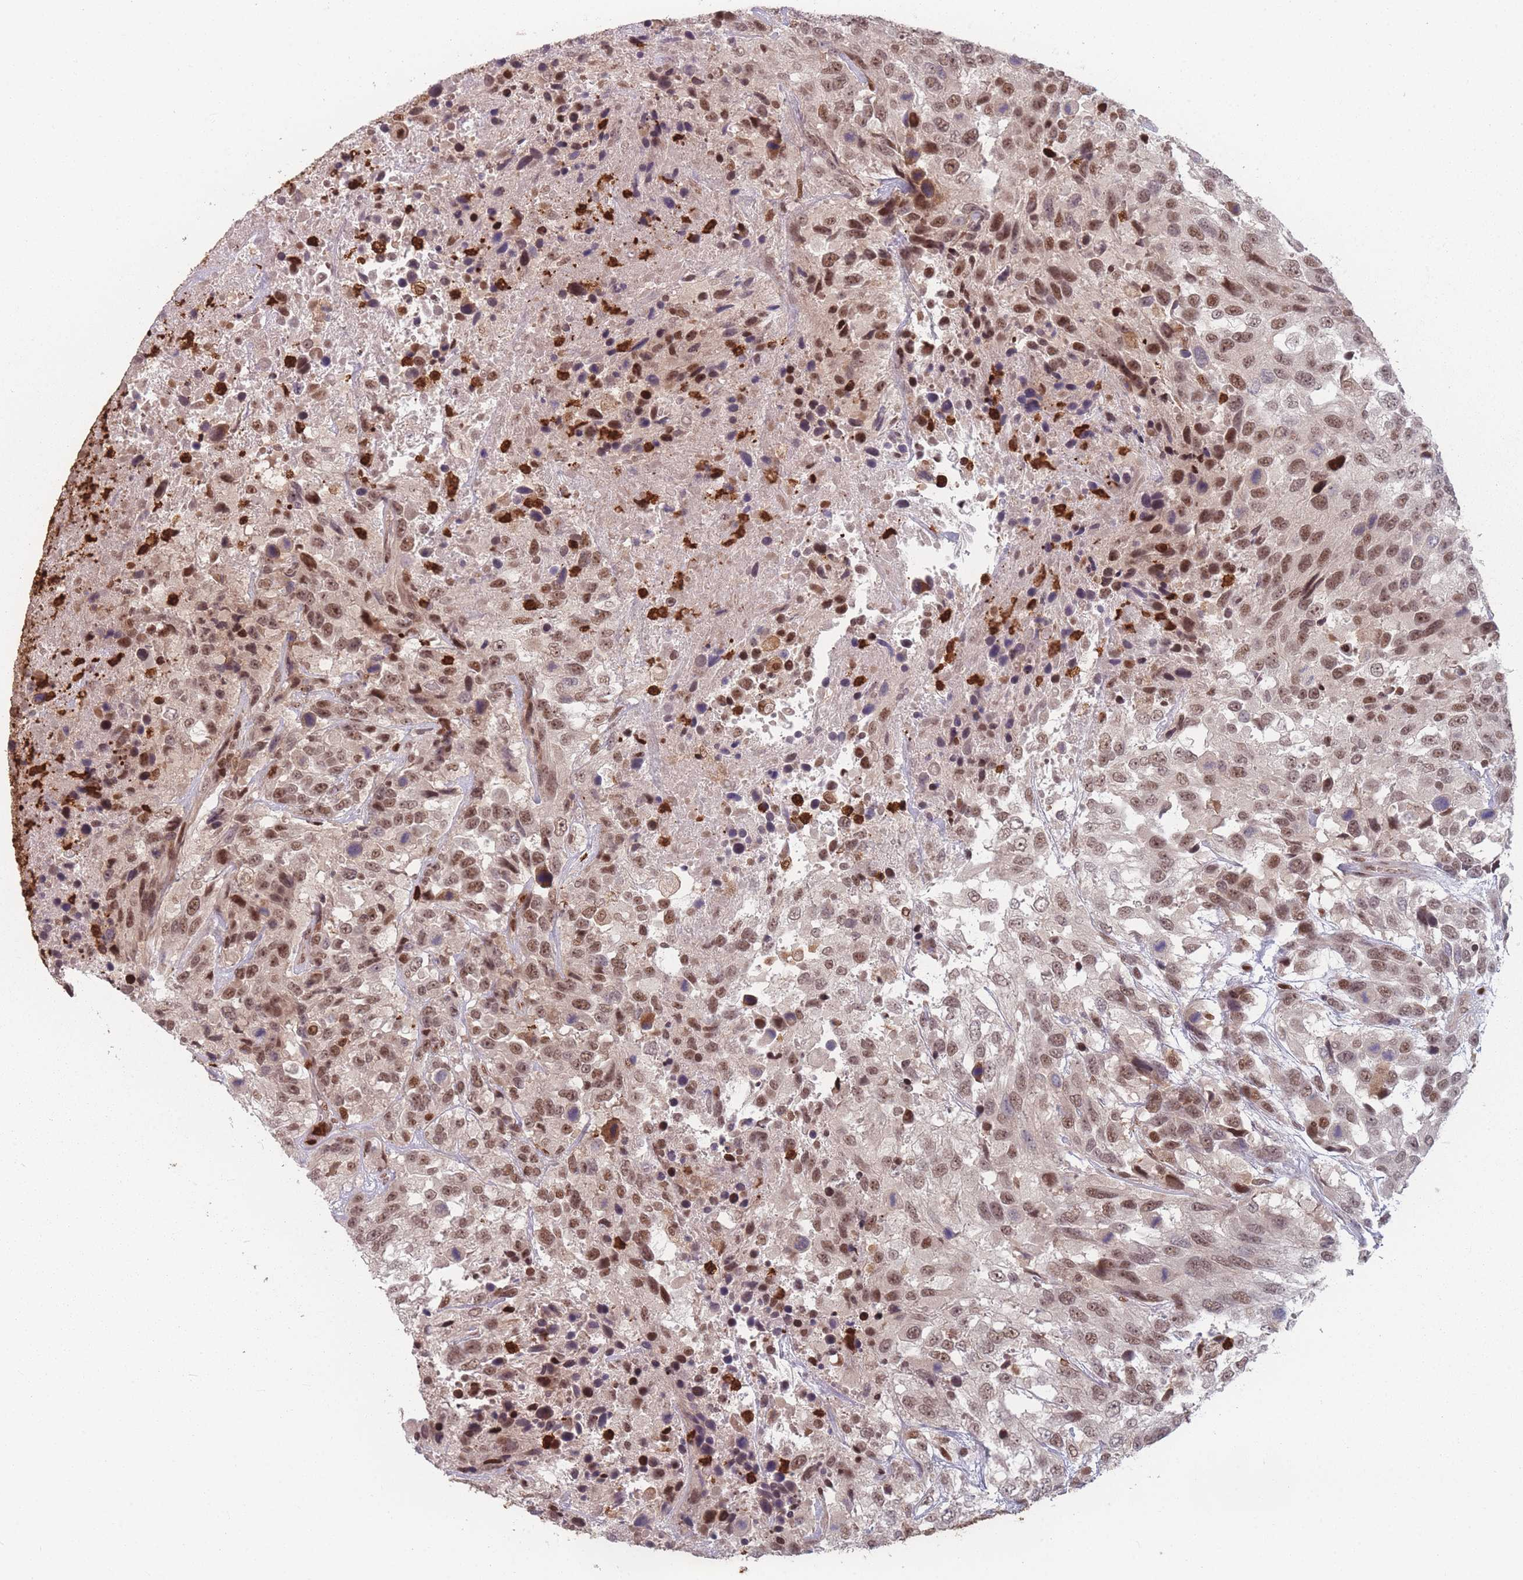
{"staining": {"intensity": "moderate", "quantity": ">75%", "location": "nuclear"}, "tissue": "urothelial cancer", "cell_type": "Tumor cells", "image_type": "cancer", "snomed": [{"axis": "morphology", "description": "Urothelial carcinoma, High grade"}, {"axis": "topography", "description": "Urinary bladder"}], "caption": "Immunohistochemical staining of human urothelial cancer displays moderate nuclear protein positivity in approximately >75% of tumor cells.", "gene": "WDR55", "patient": {"sex": "female", "age": 70}}